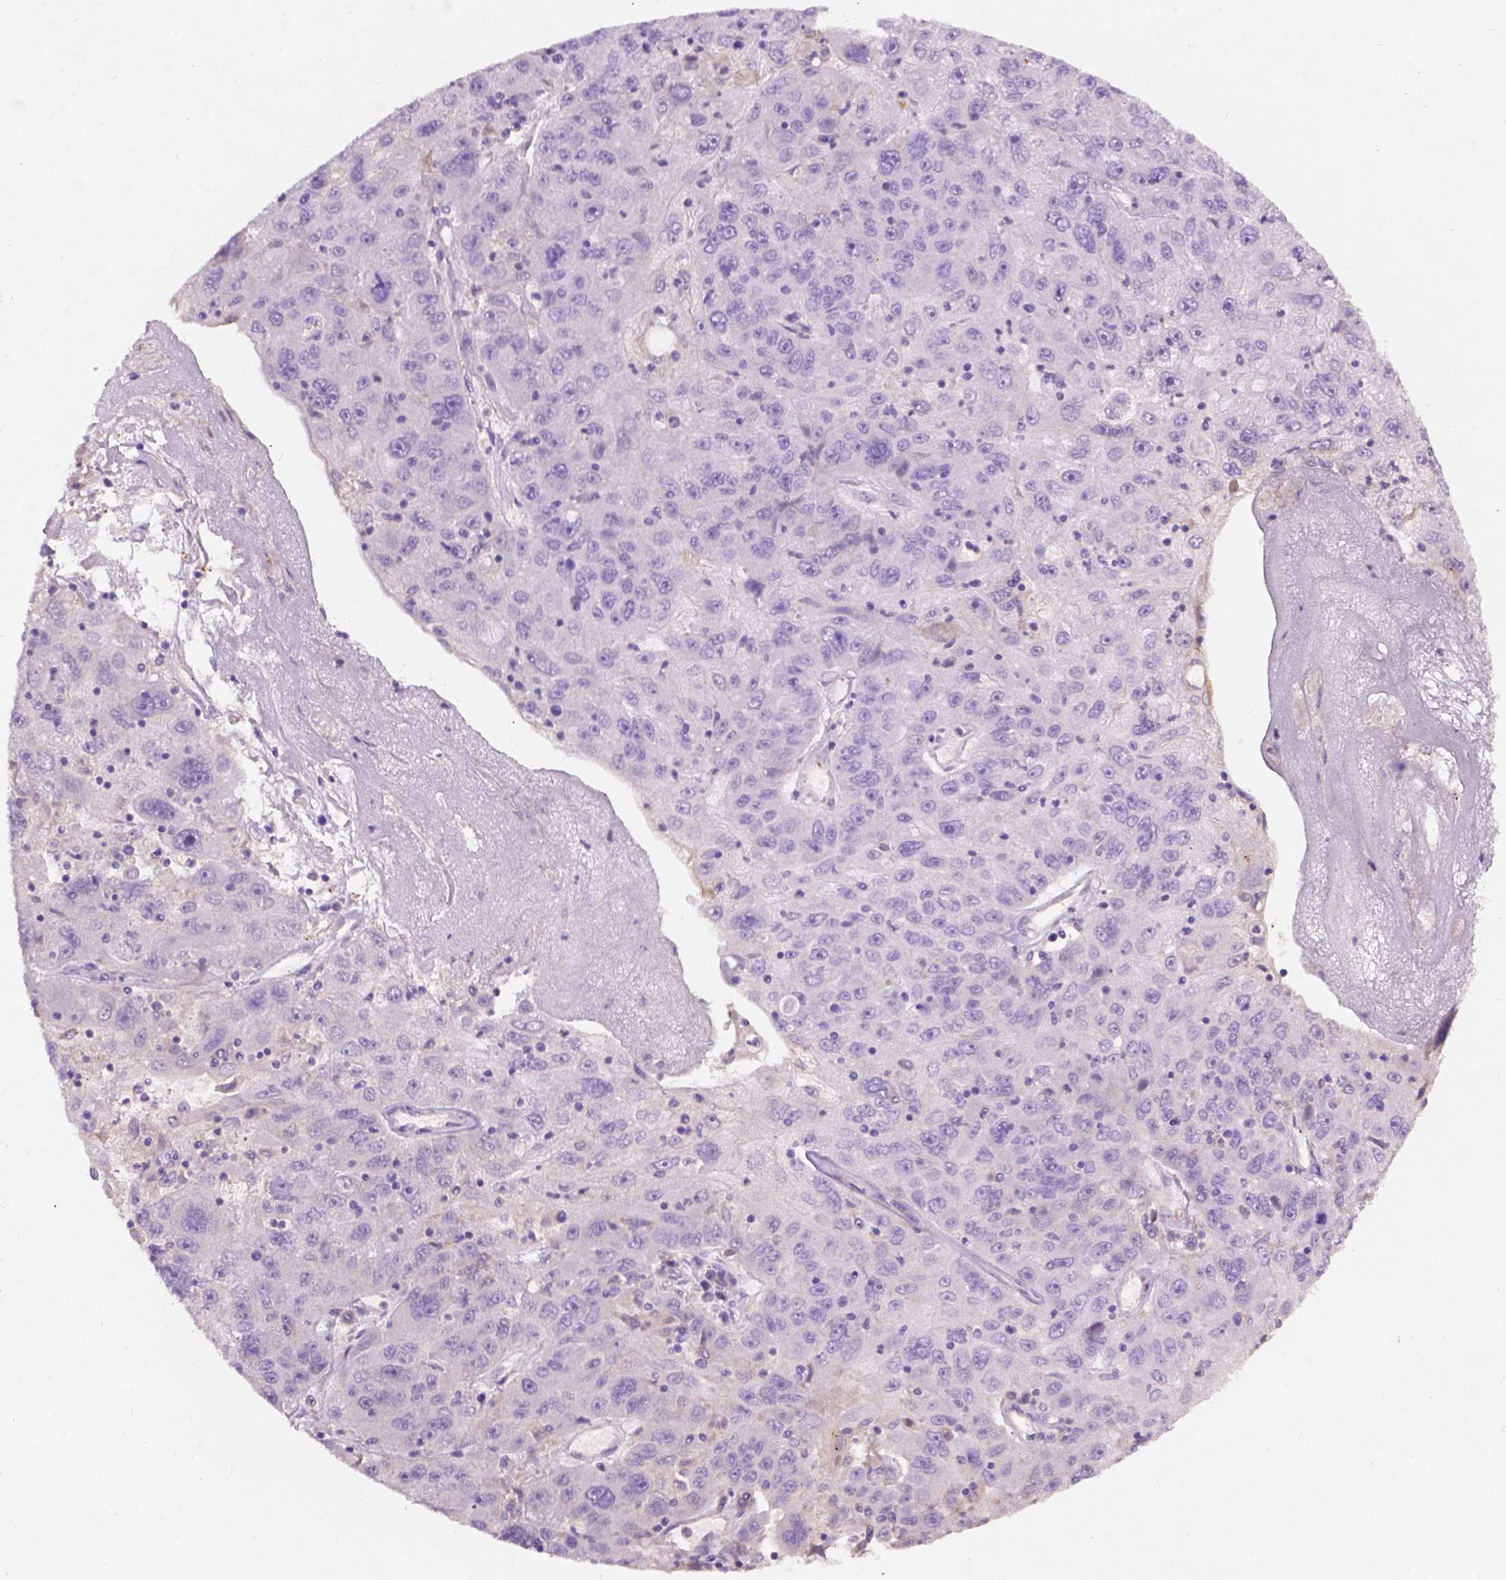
{"staining": {"intensity": "negative", "quantity": "none", "location": "none"}, "tissue": "stomach cancer", "cell_type": "Tumor cells", "image_type": "cancer", "snomed": [{"axis": "morphology", "description": "Adenocarcinoma, NOS"}, {"axis": "topography", "description": "Stomach"}], "caption": "Tumor cells show no significant protein staining in stomach adenocarcinoma.", "gene": "NOXO1", "patient": {"sex": "male", "age": 56}}